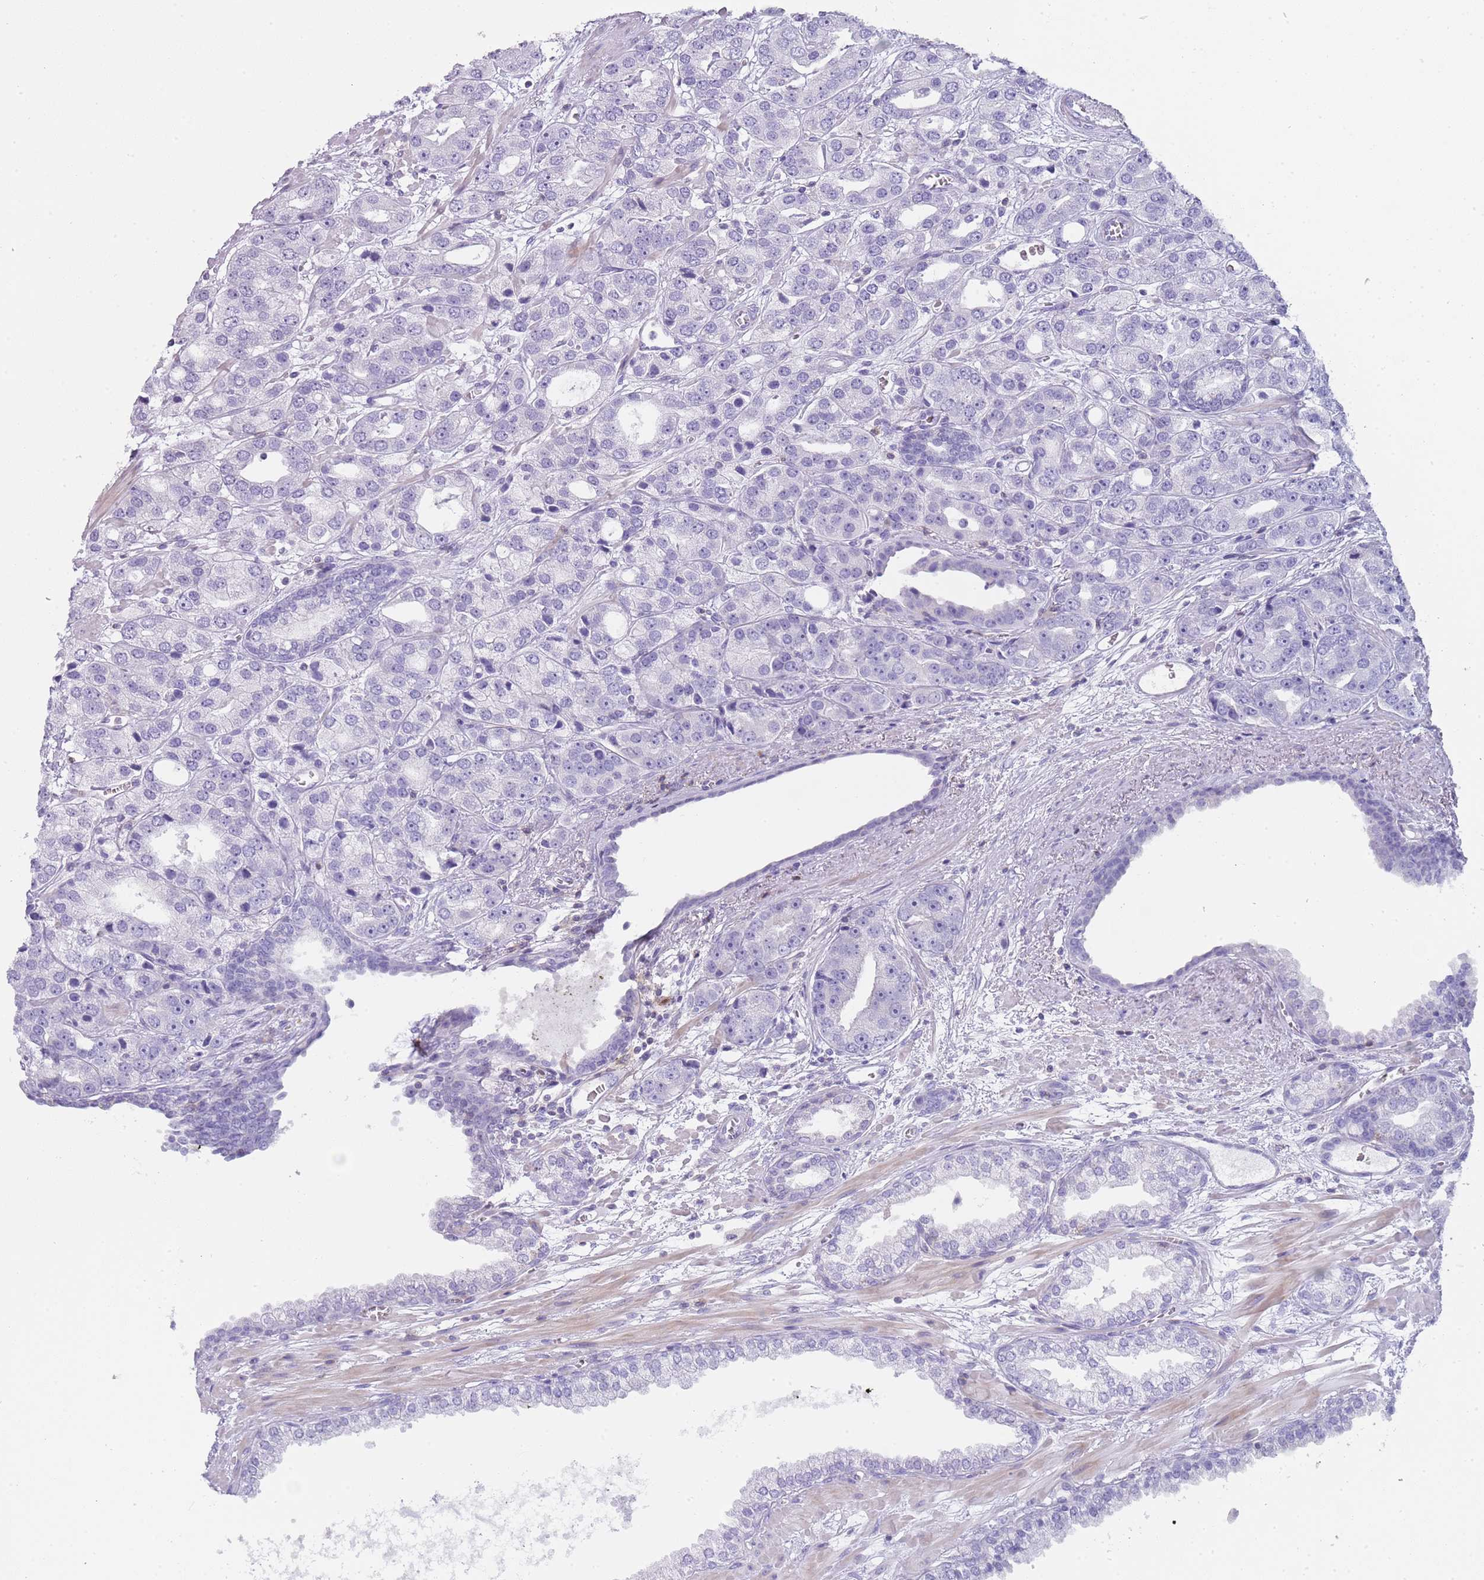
{"staining": {"intensity": "negative", "quantity": "none", "location": "none"}, "tissue": "prostate cancer", "cell_type": "Tumor cells", "image_type": "cancer", "snomed": [{"axis": "morphology", "description": "Adenocarcinoma, High grade"}, {"axis": "topography", "description": "Prostate"}], "caption": "The photomicrograph displays no staining of tumor cells in high-grade adenocarcinoma (prostate).", "gene": "NBPF20", "patient": {"sex": "male", "age": 71}}